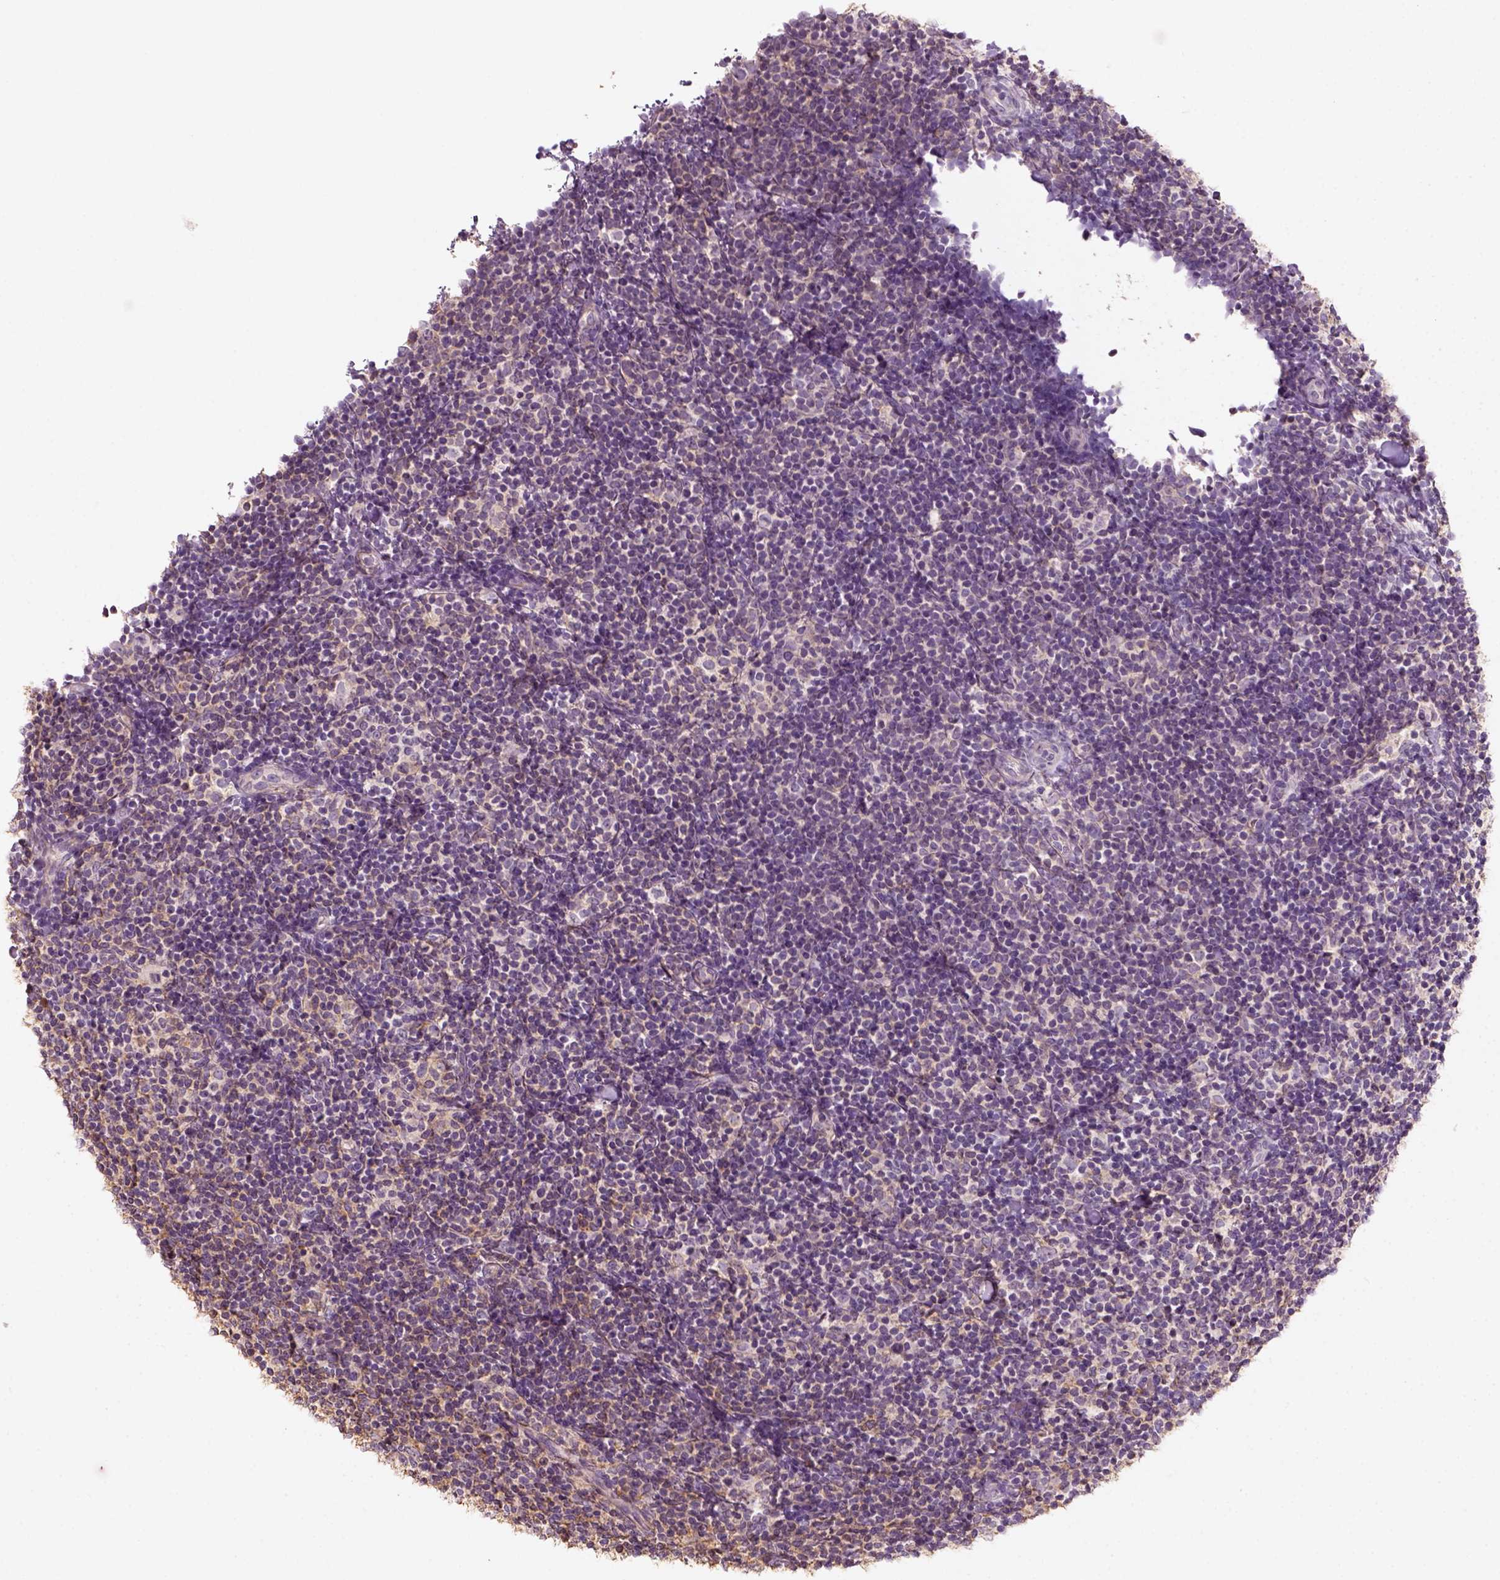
{"staining": {"intensity": "negative", "quantity": "none", "location": "none"}, "tissue": "lymphoma", "cell_type": "Tumor cells", "image_type": "cancer", "snomed": [{"axis": "morphology", "description": "Malignant lymphoma, non-Hodgkin's type, Low grade"}, {"axis": "topography", "description": "Lymph node"}], "caption": "A photomicrograph of human low-grade malignant lymphoma, non-Hodgkin's type is negative for staining in tumor cells.", "gene": "AQP9", "patient": {"sex": "female", "age": 56}}